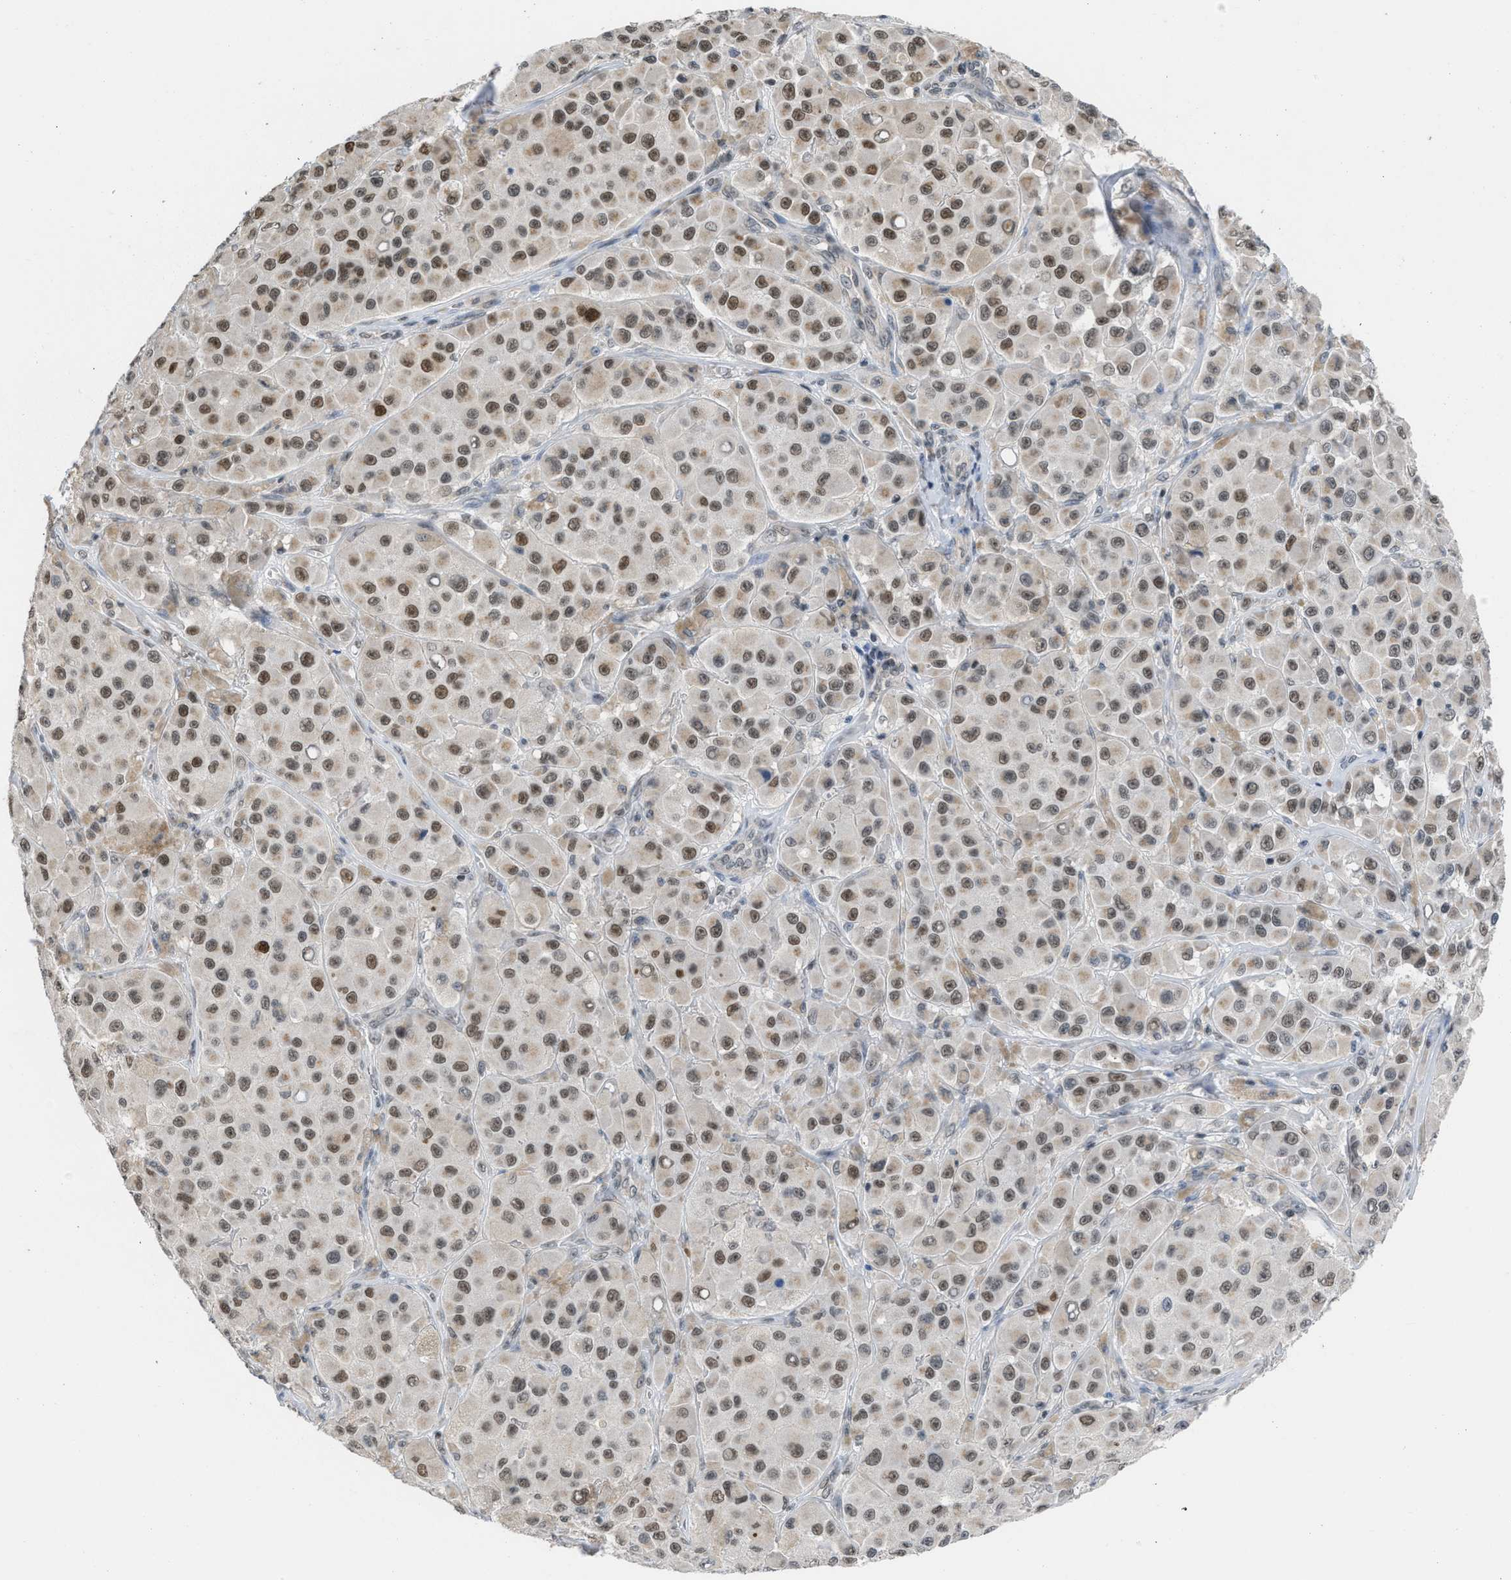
{"staining": {"intensity": "moderate", "quantity": ">75%", "location": "nuclear"}, "tissue": "melanoma", "cell_type": "Tumor cells", "image_type": "cancer", "snomed": [{"axis": "morphology", "description": "Malignant melanoma, NOS"}, {"axis": "topography", "description": "Skin"}], "caption": "DAB immunohistochemical staining of human malignant melanoma demonstrates moderate nuclear protein expression in about >75% of tumor cells. (DAB IHC with brightfield microscopy, high magnification).", "gene": "TERF2IP", "patient": {"sex": "male", "age": 84}}